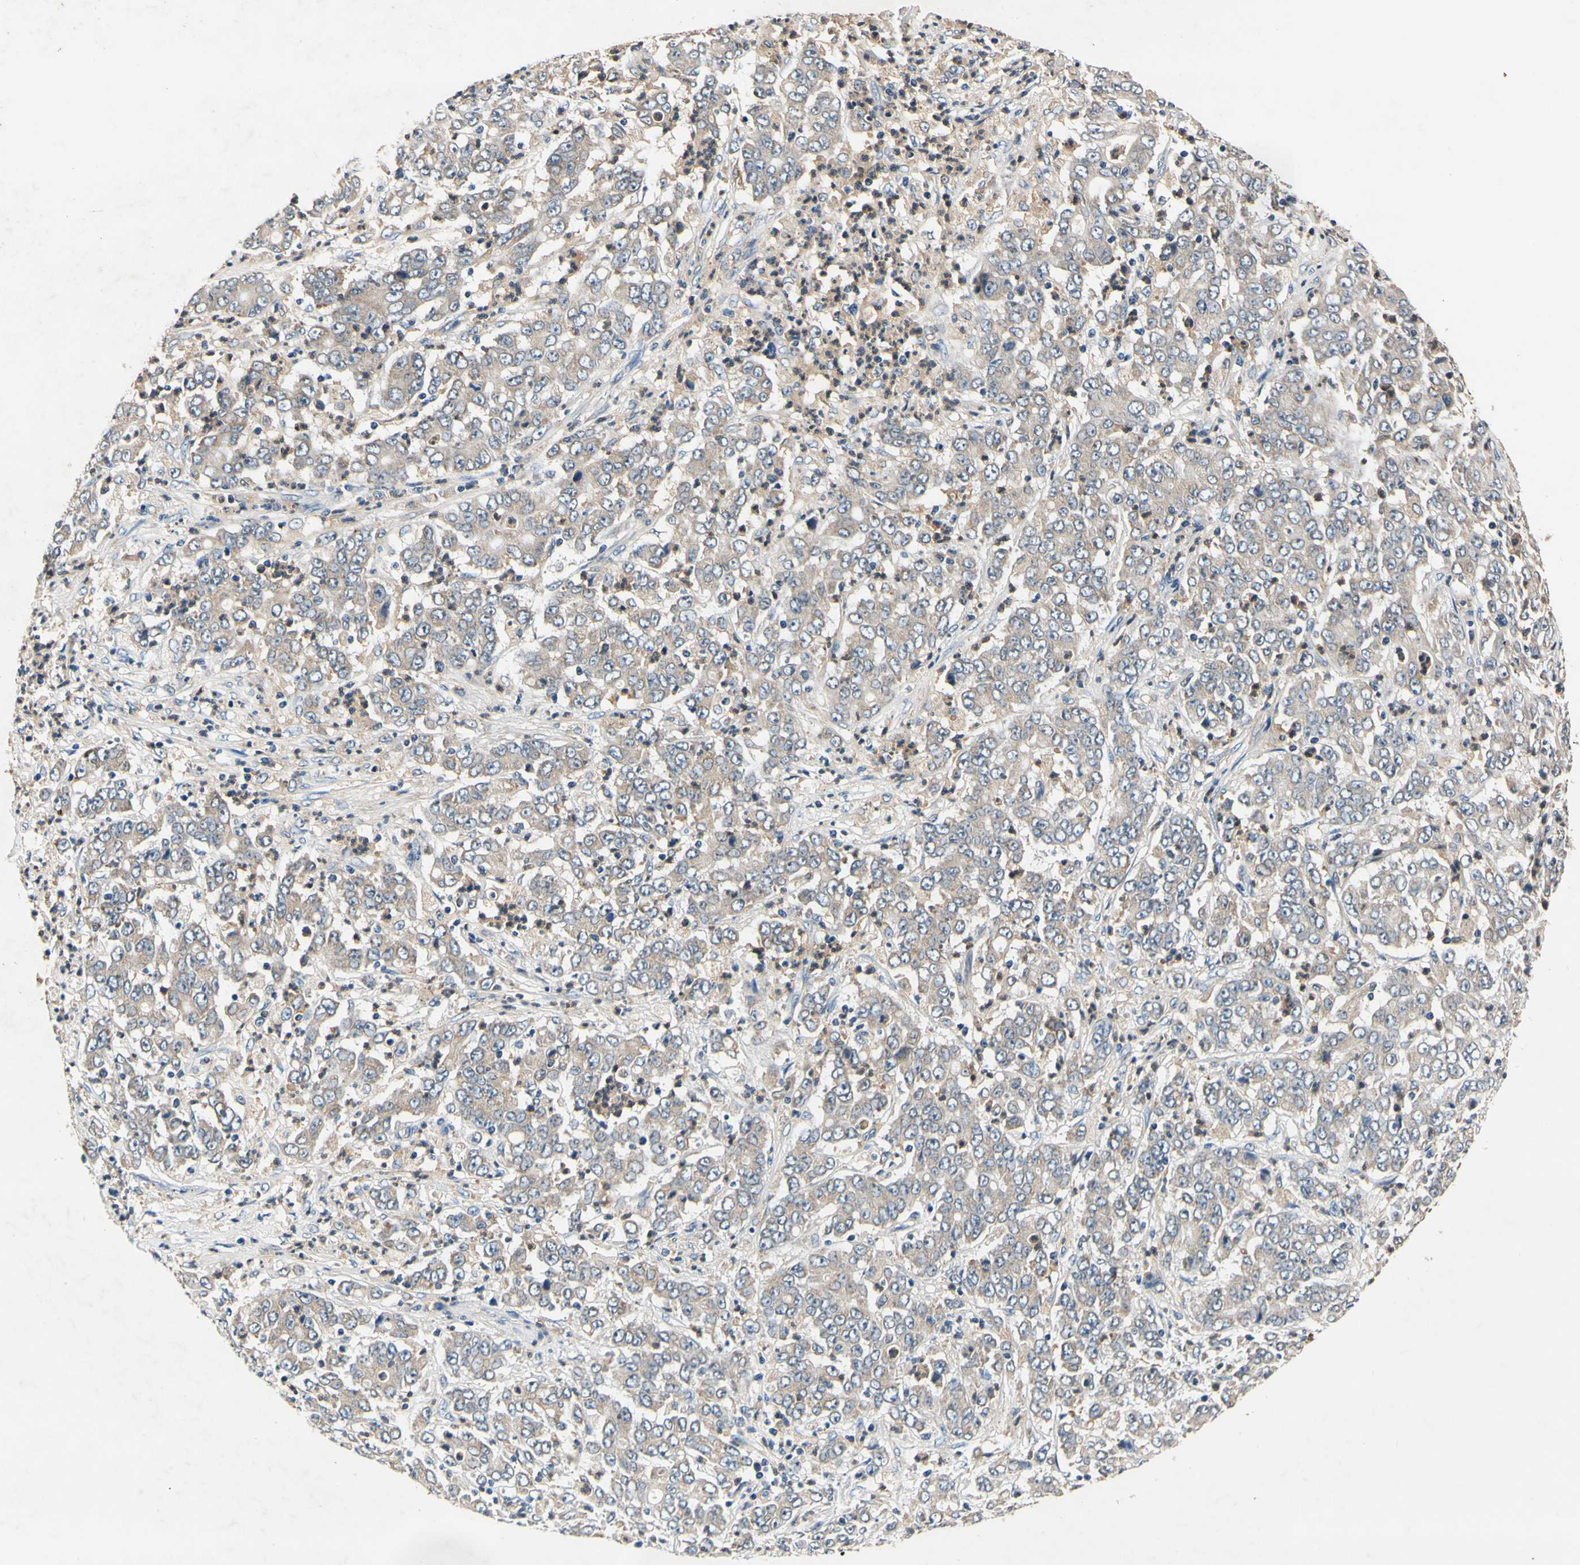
{"staining": {"intensity": "weak", "quantity": "25%-75%", "location": "cytoplasmic/membranous"}, "tissue": "stomach cancer", "cell_type": "Tumor cells", "image_type": "cancer", "snomed": [{"axis": "morphology", "description": "Adenocarcinoma, NOS"}, {"axis": "topography", "description": "Stomach, lower"}], "caption": "Protein expression analysis of human adenocarcinoma (stomach) reveals weak cytoplasmic/membranous positivity in about 25%-75% of tumor cells. (DAB (3,3'-diaminobenzidine) IHC, brown staining for protein, blue staining for nuclei).", "gene": "PLA2G4A", "patient": {"sex": "female", "age": 71}}